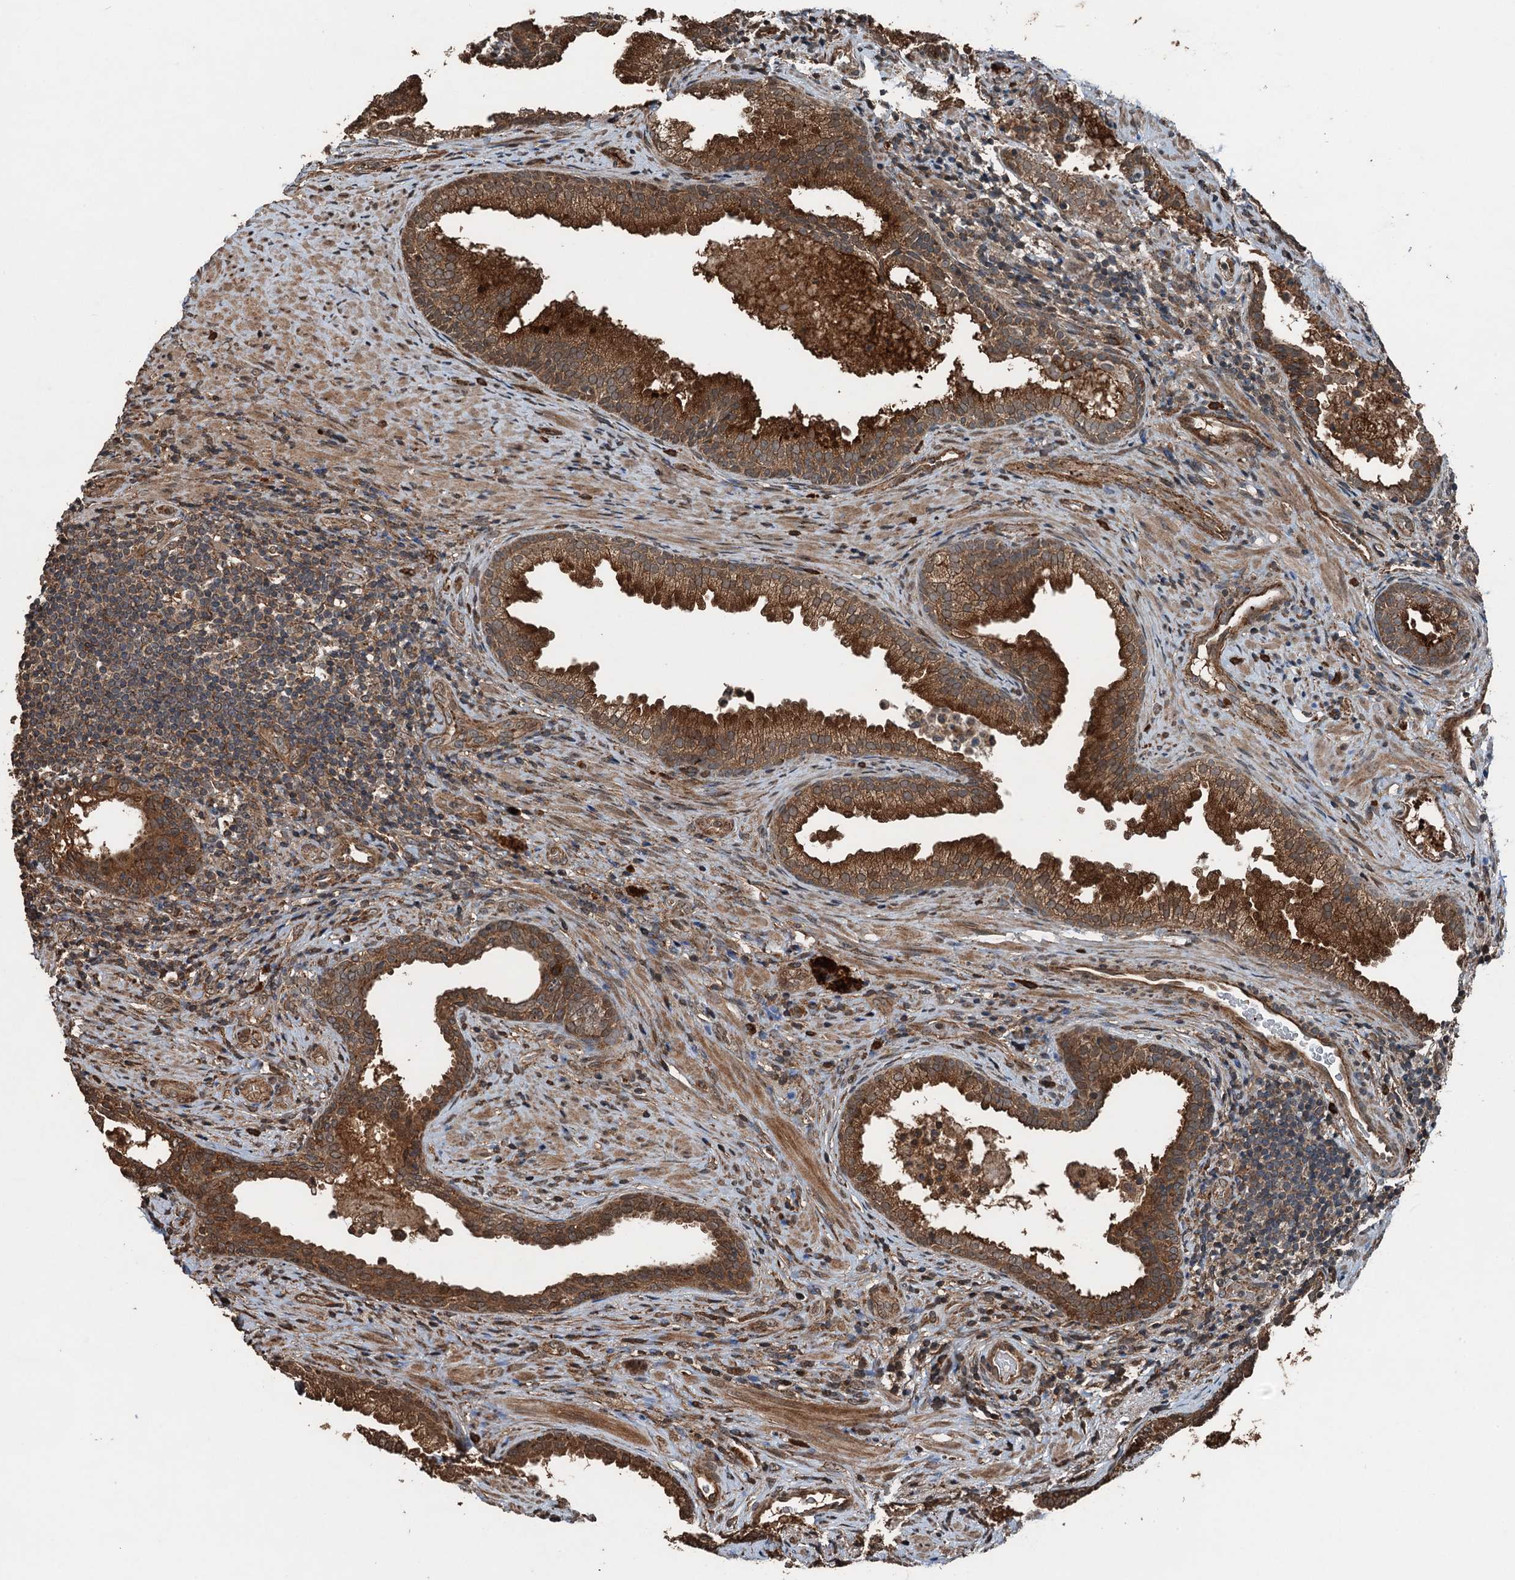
{"staining": {"intensity": "strong", "quantity": ">75%", "location": "cytoplasmic/membranous"}, "tissue": "prostate", "cell_type": "Glandular cells", "image_type": "normal", "snomed": [{"axis": "morphology", "description": "Normal tissue, NOS"}, {"axis": "topography", "description": "Prostate"}], "caption": "Immunohistochemistry of unremarkable prostate displays high levels of strong cytoplasmic/membranous staining in approximately >75% of glandular cells. (Brightfield microscopy of DAB IHC at high magnification).", "gene": "TCTN1", "patient": {"sex": "male", "age": 76}}